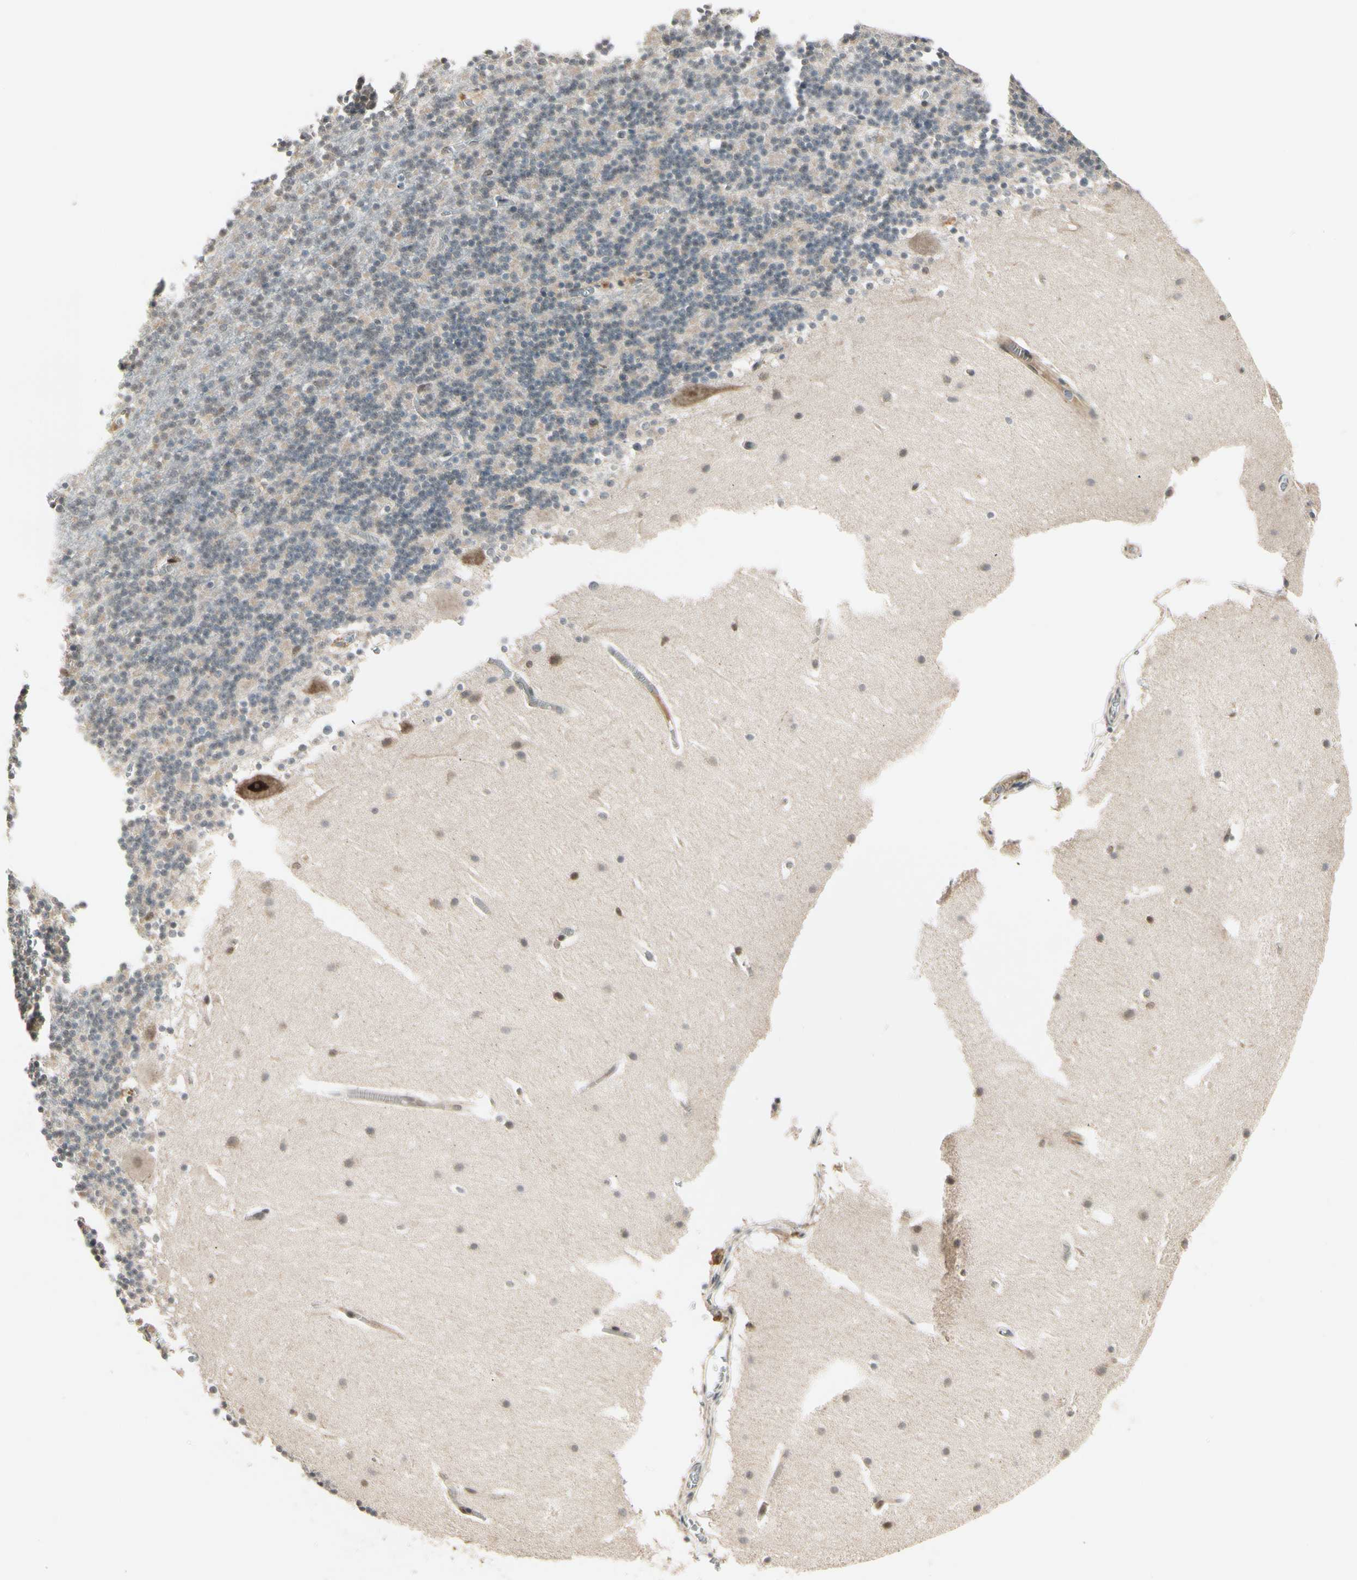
{"staining": {"intensity": "weak", "quantity": "<25%", "location": "cytoplasmic/membranous"}, "tissue": "cerebellum", "cell_type": "Cells in granular layer", "image_type": "normal", "snomed": [{"axis": "morphology", "description": "Normal tissue, NOS"}, {"axis": "topography", "description": "Cerebellum"}], "caption": "A high-resolution micrograph shows immunohistochemistry (IHC) staining of benign cerebellum, which shows no significant expression in cells in granular layer. (DAB immunohistochemistry with hematoxylin counter stain).", "gene": "SVBP", "patient": {"sex": "male", "age": 45}}